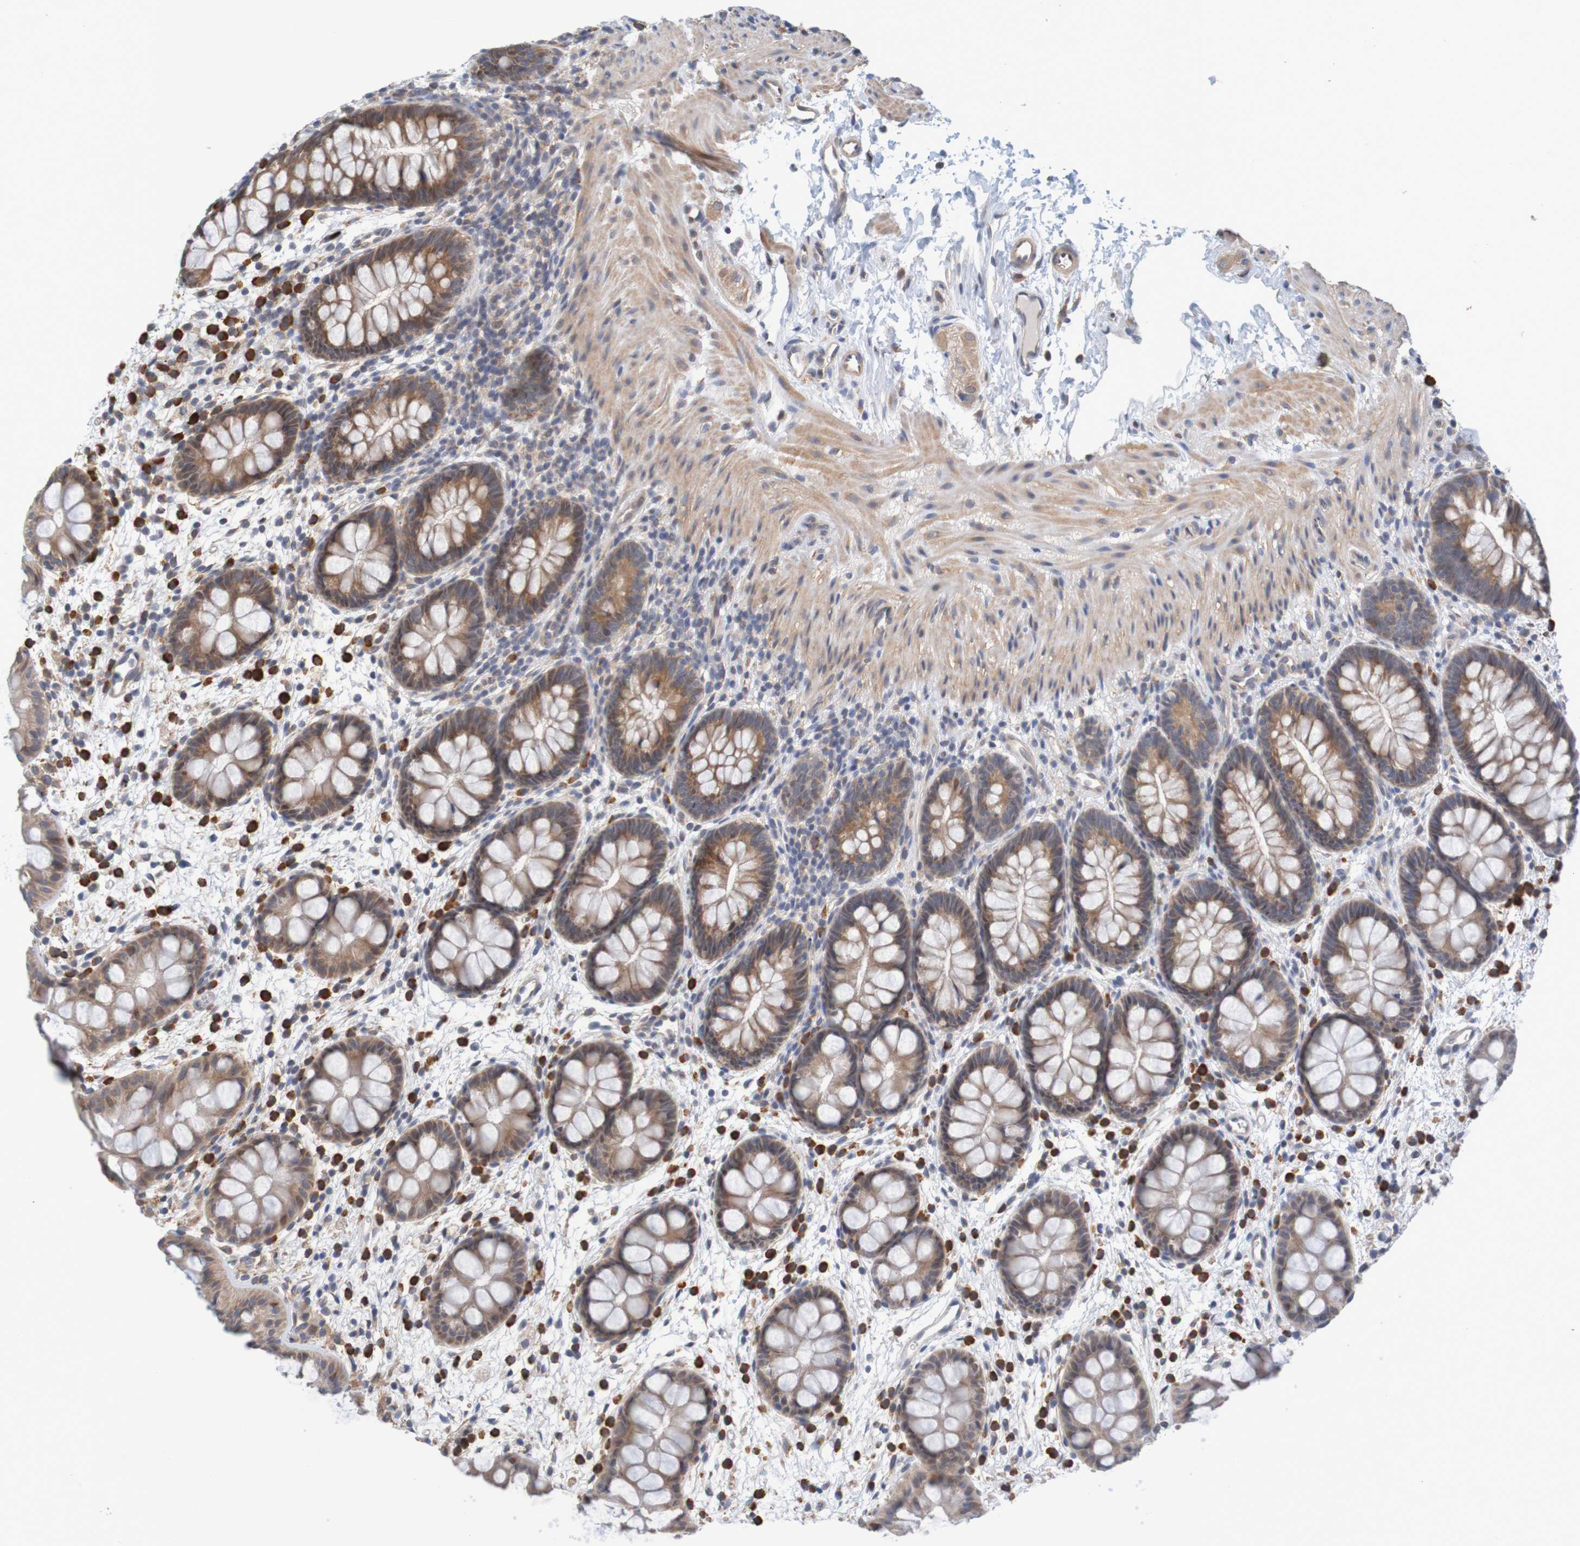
{"staining": {"intensity": "moderate", "quantity": ">75%", "location": "cytoplasmic/membranous"}, "tissue": "rectum", "cell_type": "Glandular cells", "image_type": "normal", "snomed": [{"axis": "morphology", "description": "Normal tissue, NOS"}, {"axis": "topography", "description": "Rectum"}], "caption": "Unremarkable rectum was stained to show a protein in brown. There is medium levels of moderate cytoplasmic/membranous staining in about >75% of glandular cells.", "gene": "CLDN18", "patient": {"sex": "female", "age": 24}}